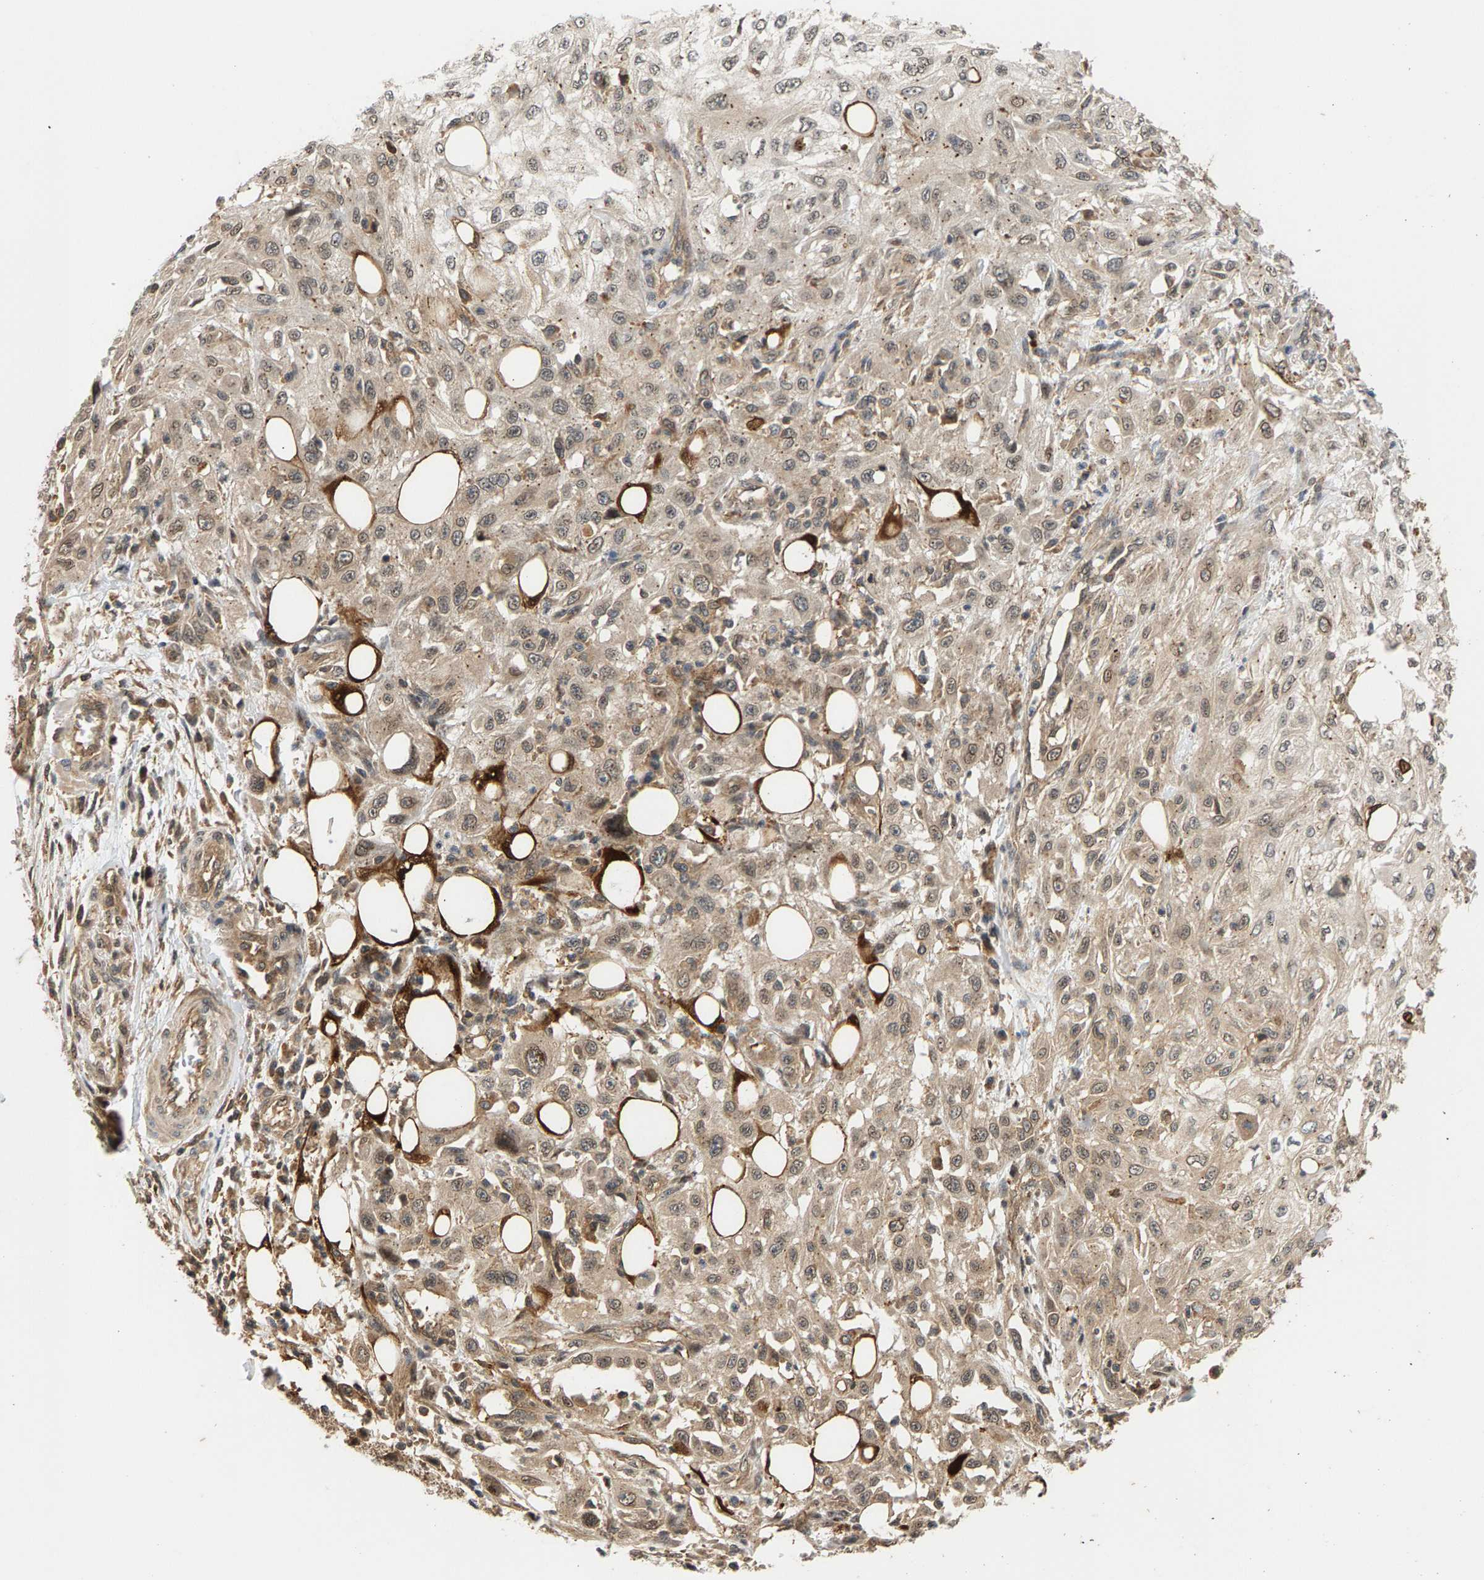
{"staining": {"intensity": "weak", "quantity": ">75%", "location": "cytoplasmic/membranous"}, "tissue": "skin cancer", "cell_type": "Tumor cells", "image_type": "cancer", "snomed": [{"axis": "morphology", "description": "Squamous cell carcinoma, NOS"}, {"axis": "topography", "description": "Skin"}], "caption": "Immunohistochemical staining of human squamous cell carcinoma (skin) exhibits low levels of weak cytoplasmic/membranous protein expression in about >75% of tumor cells. (Brightfield microscopy of DAB IHC at high magnification).", "gene": "MAP2K5", "patient": {"sex": "male", "age": 75}}